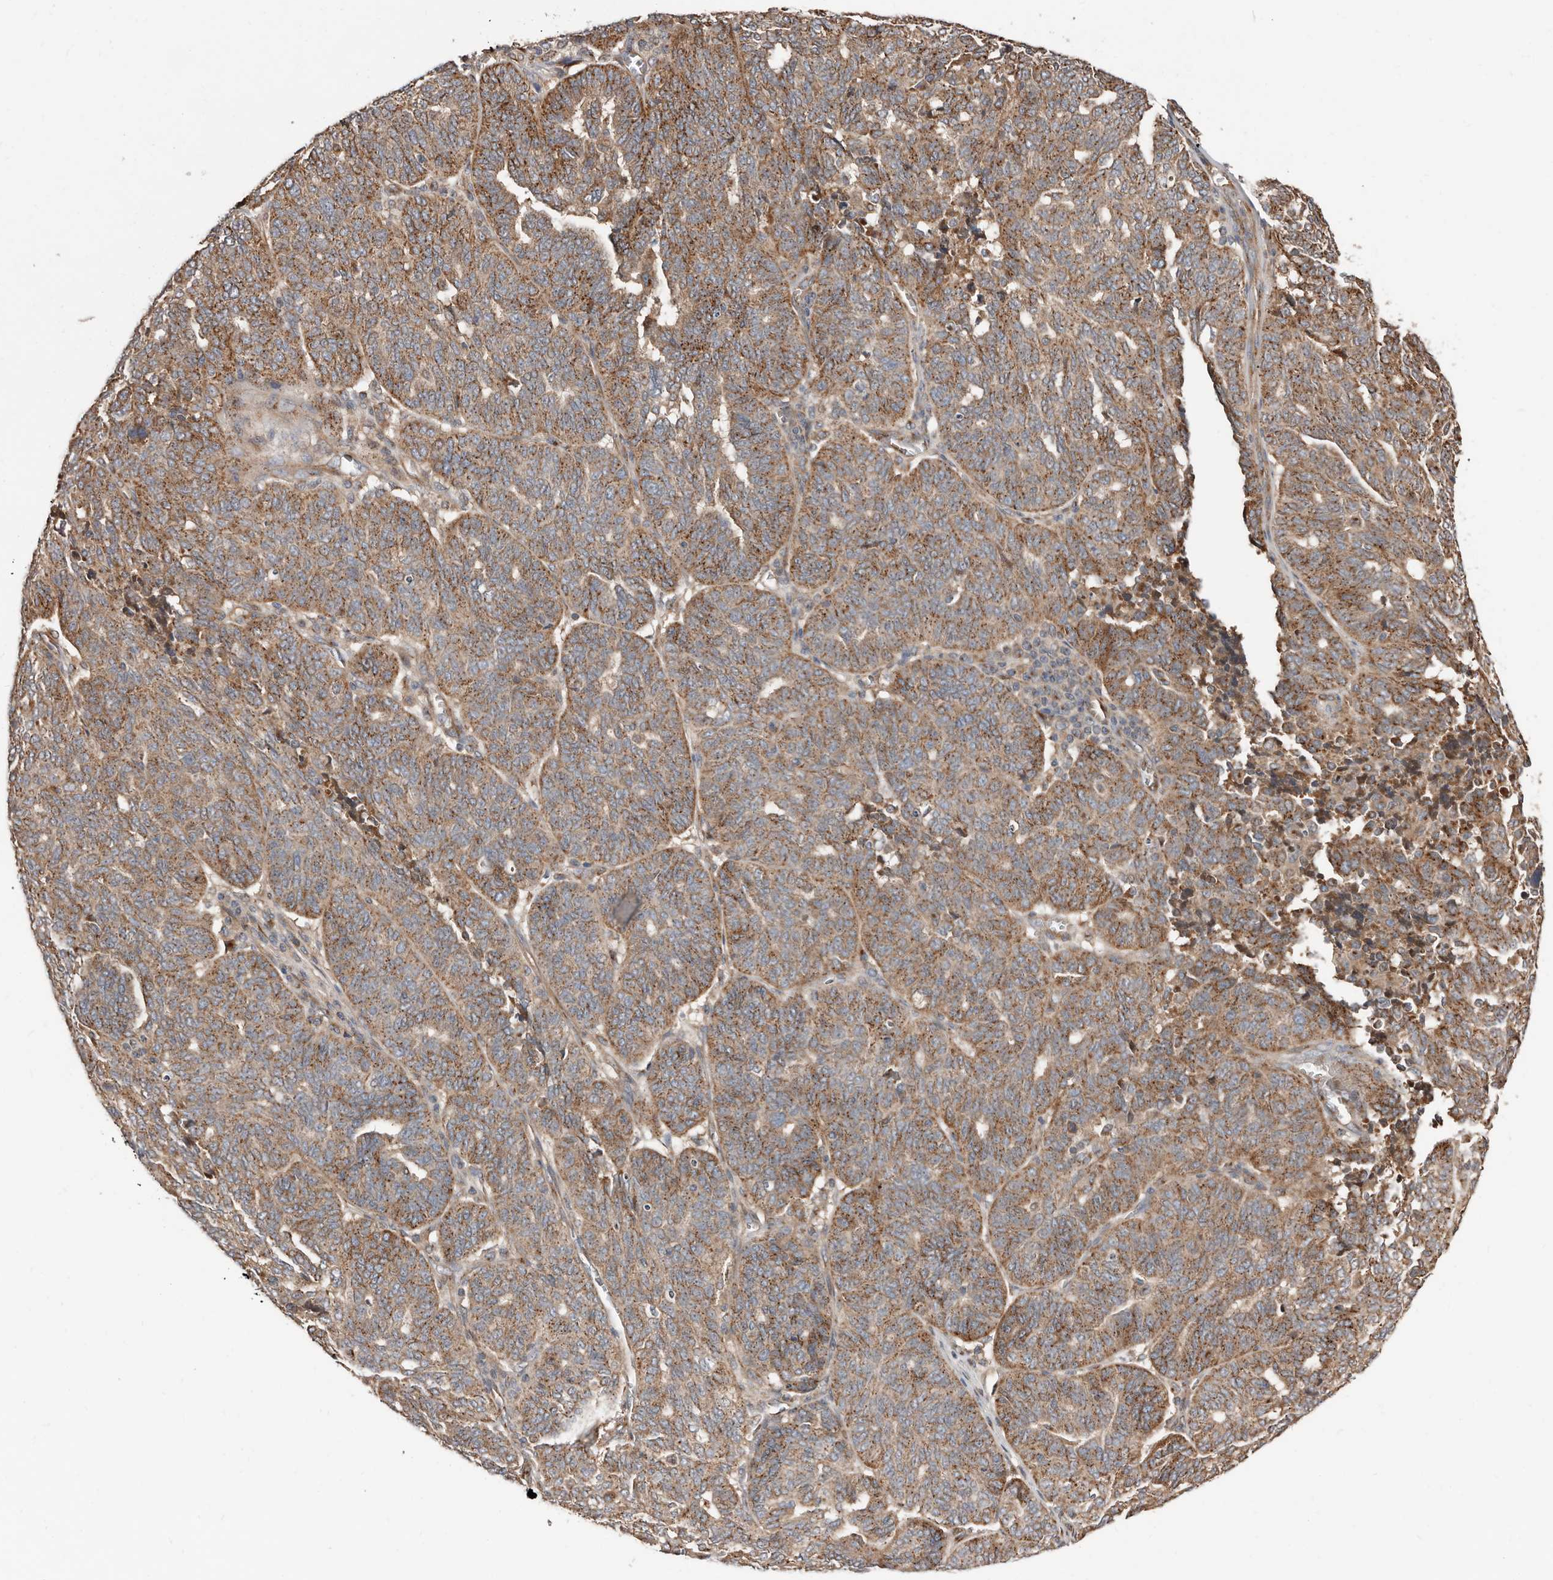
{"staining": {"intensity": "moderate", "quantity": ">75%", "location": "cytoplasmic/membranous"}, "tissue": "ovarian cancer", "cell_type": "Tumor cells", "image_type": "cancer", "snomed": [{"axis": "morphology", "description": "Cystadenocarcinoma, serous, NOS"}, {"axis": "topography", "description": "Ovary"}], "caption": "High-magnification brightfield microscopy of ovarian cancer (serous cystadenocarcinoma) stained with DAB (brown) and counterstained with hematoxylin (blue). tumor cells exhibit moderate cytoplasmic/membranous expression is present in approximately>75% of cells.", "gene": "COG1", "patient": {"sex": "female", "age": 59}}